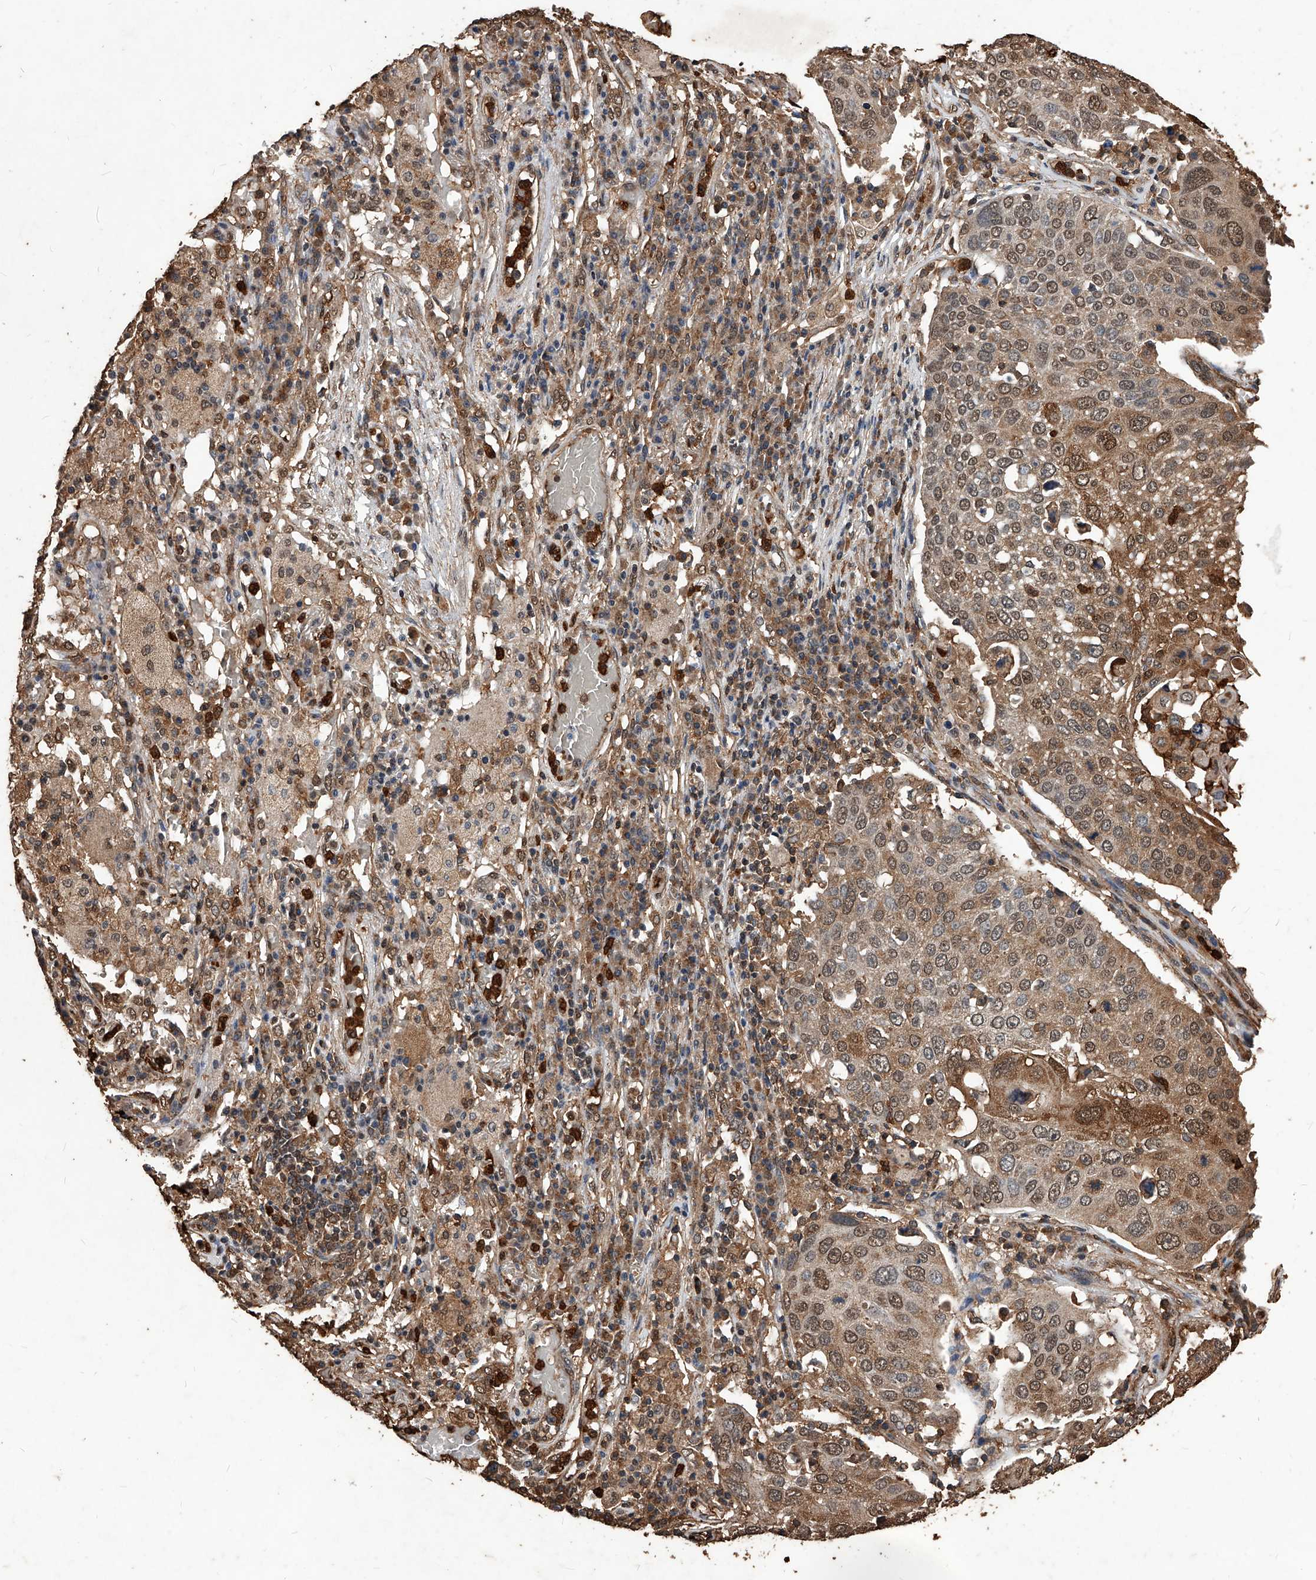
{"staining": {"intensity": "moderate", "quantity": ">75%", "location": "cytoplasmic/membranous,nuclear"}, "tissue": "lung cancer", "cell_type": "Tumor cells", "image_type": "cancer", "snomed": [{"axis": "morphology", "description": "Squamous cell carcinoma, NOS"}, {"axis": "topography", "description": "Lung"}], "caption": "Protein expression analysis of human squamous cell carcinoma (lung) reveals moderate cytoplasmic/membranous and nuclear staining in about >75% of tumor cells.", "gene": "UCP2", "patient": {"sex": "male", "age": 65}}